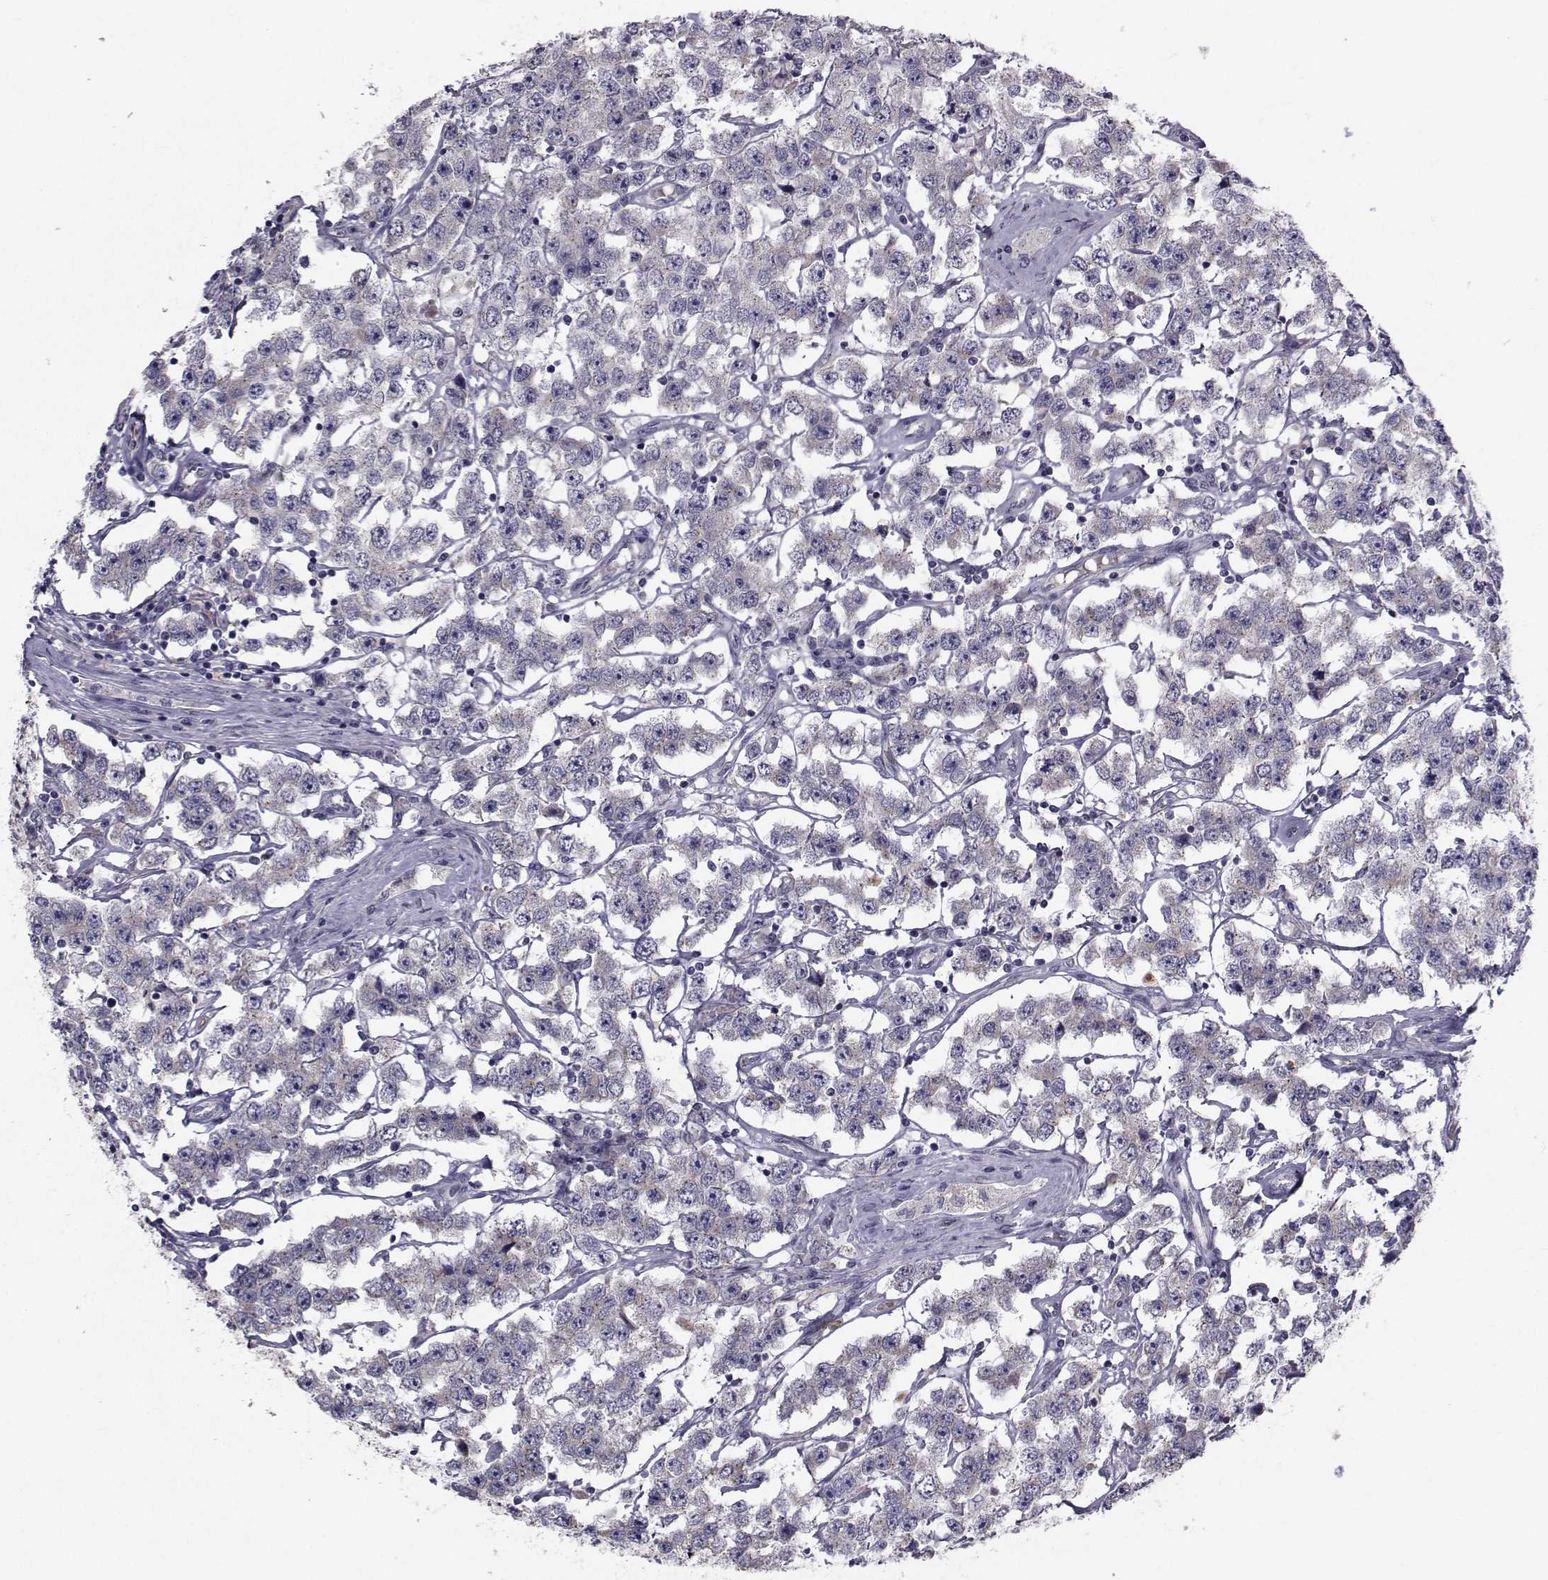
{"staining": {"intensity": "weak", "quantity": "25%-75%", "location": "cytoplasmic/membranous"}, "tissue": "testis cancer", "cell_type": "Tumor cells", "image_type": "cancer", "snomed": [{"axis": "morphology", "description": "Seminoma, NOS"}, {"axis": "topography", "description": "Testis"}], "caption": "A high-resolution photomicrograph shows immunohistochemistry (IHC) staining of testis cancer (seminoma), which displays weak cytoplasmic/membranous positivity in about 25%-75% of tumor cells.", "gene": "ANGPT1", "patient": {"sex": "male", "age": 52}}